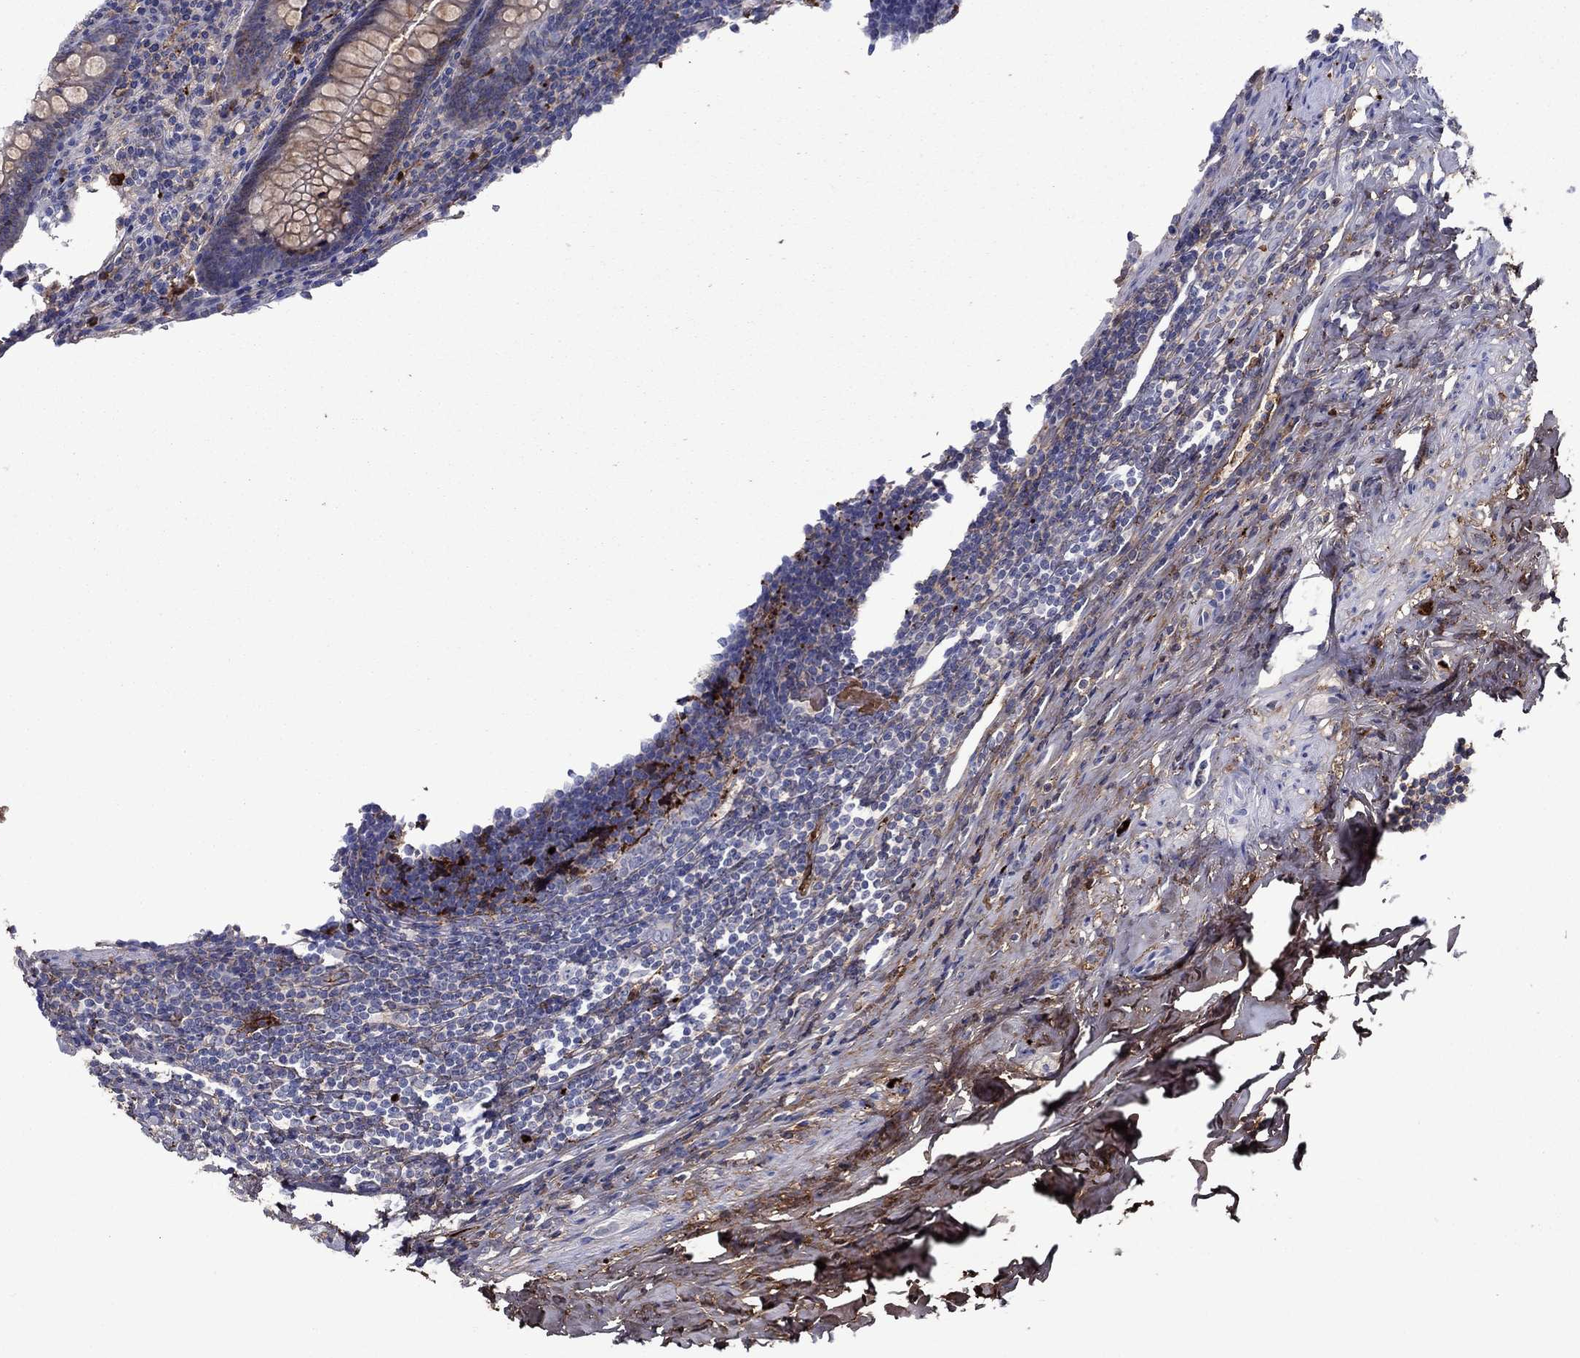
{"staining": {"intensity": "negative", "quantity": "none", "location": "none"}, "tissue": "appendix", "cell_type": "Glandular cells", "image_type": "normal", "snomed": [{"axis": "morphology", "description": "Normal tissue, NOS"}, {"axis": "topography", "description": "Appendix"}], "caption": "Histopathology image shows no protein positivity in glandular cells of benign appendix. The staining was performed using DAB to visualize the protein expression in brown, while the nuclei were stained in blue with hematoxylin (Magnification: 20x).", "gene": "HPX", "patient": {"sex": "male", "age": 47}}